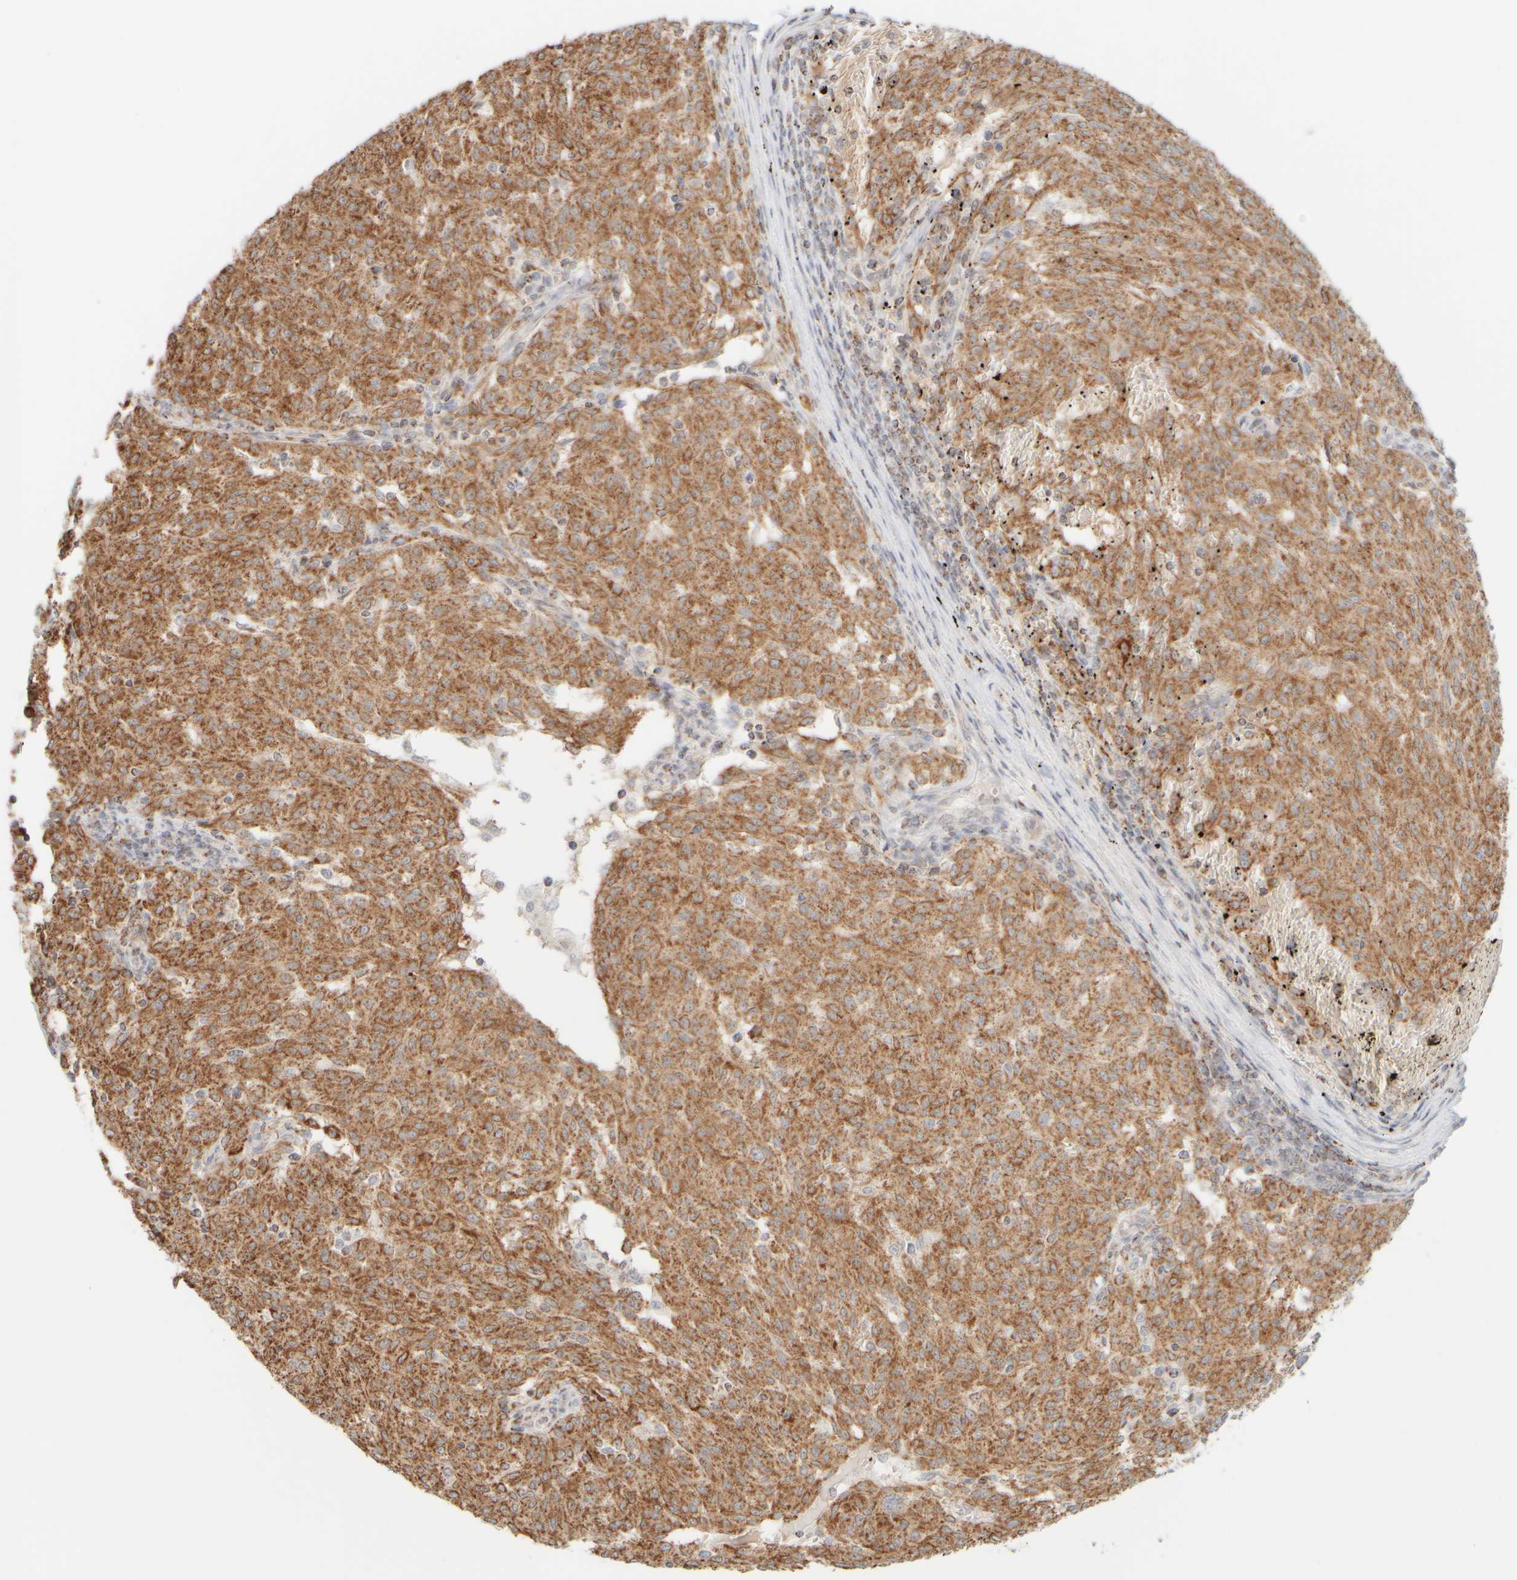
{"staining": {"intensity": "moderate", "quantity": ">75%", "location": "cytoplasmic/membranous"}, "tissue": "melanoma", "cell_type": "Tumor cells", "image_type": "cancer", "snomed": [{"axis": "morphology", "description": "Malignant melanoma, NOS"}, {"axis": "topography", "description": "Skin"}], "caption": "The histopathology image displays immunohistochemical staining of melanoma. There is moderate cytoplasmic/membranous expression is present in approximately >75% of tumor cells. (brown staining indicates protein expression, while blue staining denotes nuclei).", "gene": "PPM1K", "patient": {"sex": "female", "age": 72}}